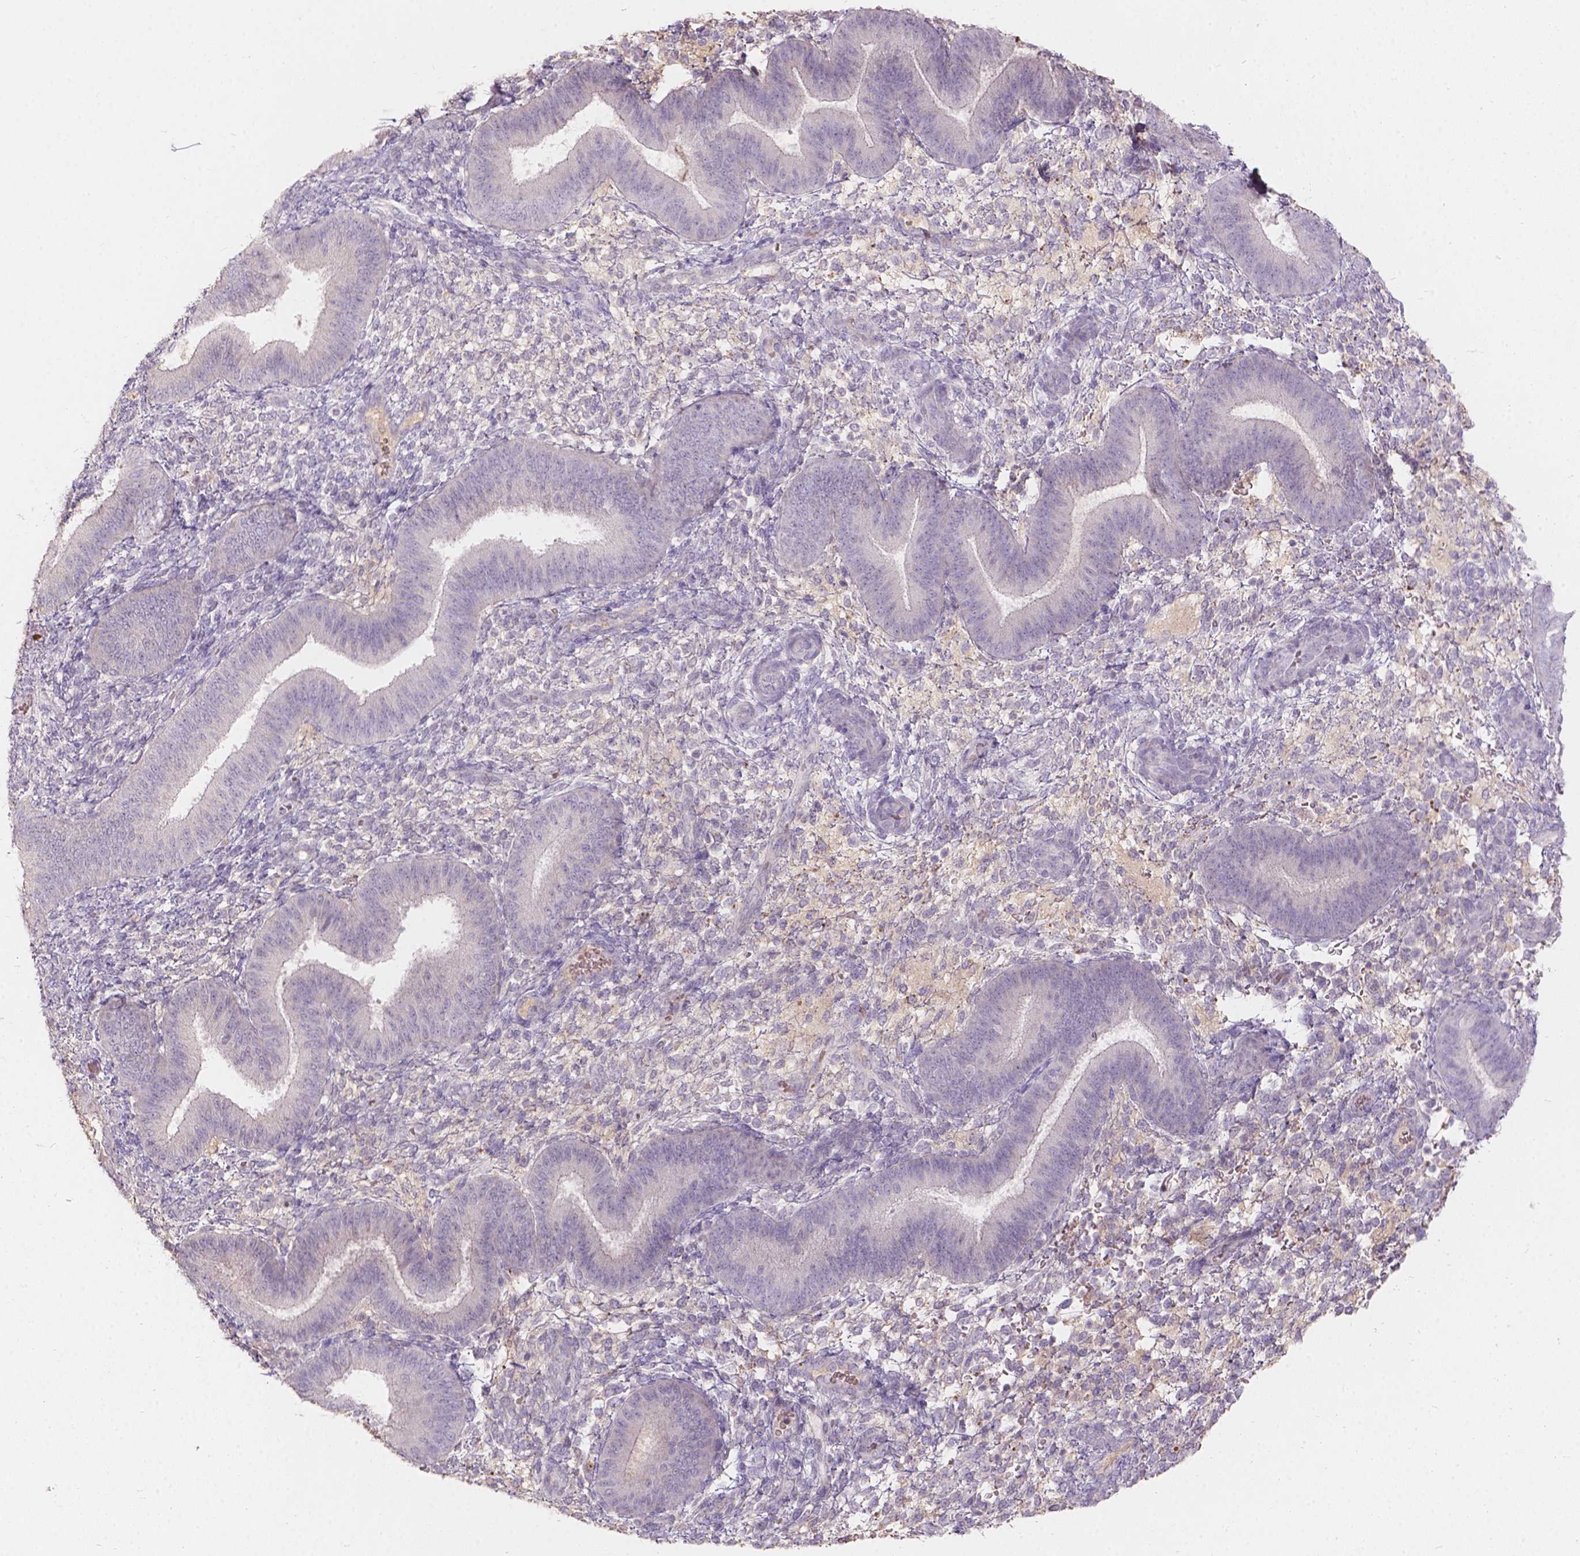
{"staining": {"intensity": "negative", "quantity": "none", "location": "none"}, "tissue": "endometrium", "cell_type": "Cells in endometrial stroma", "image_type": "normal", "snomed": [{"axis": "morphology", "description": "Normal tissue, NOS"}, {"axis": "topography", "description": "Endometrium"}], "caption": "A high-resolution micrograph shows immunohistochemistry (IHC) staining of benign endometrium, which shows no significant staining in cells in endometrial stroma.", "gene": "DCAF4L1", "patient": {"sex": "female", "age": 39}}